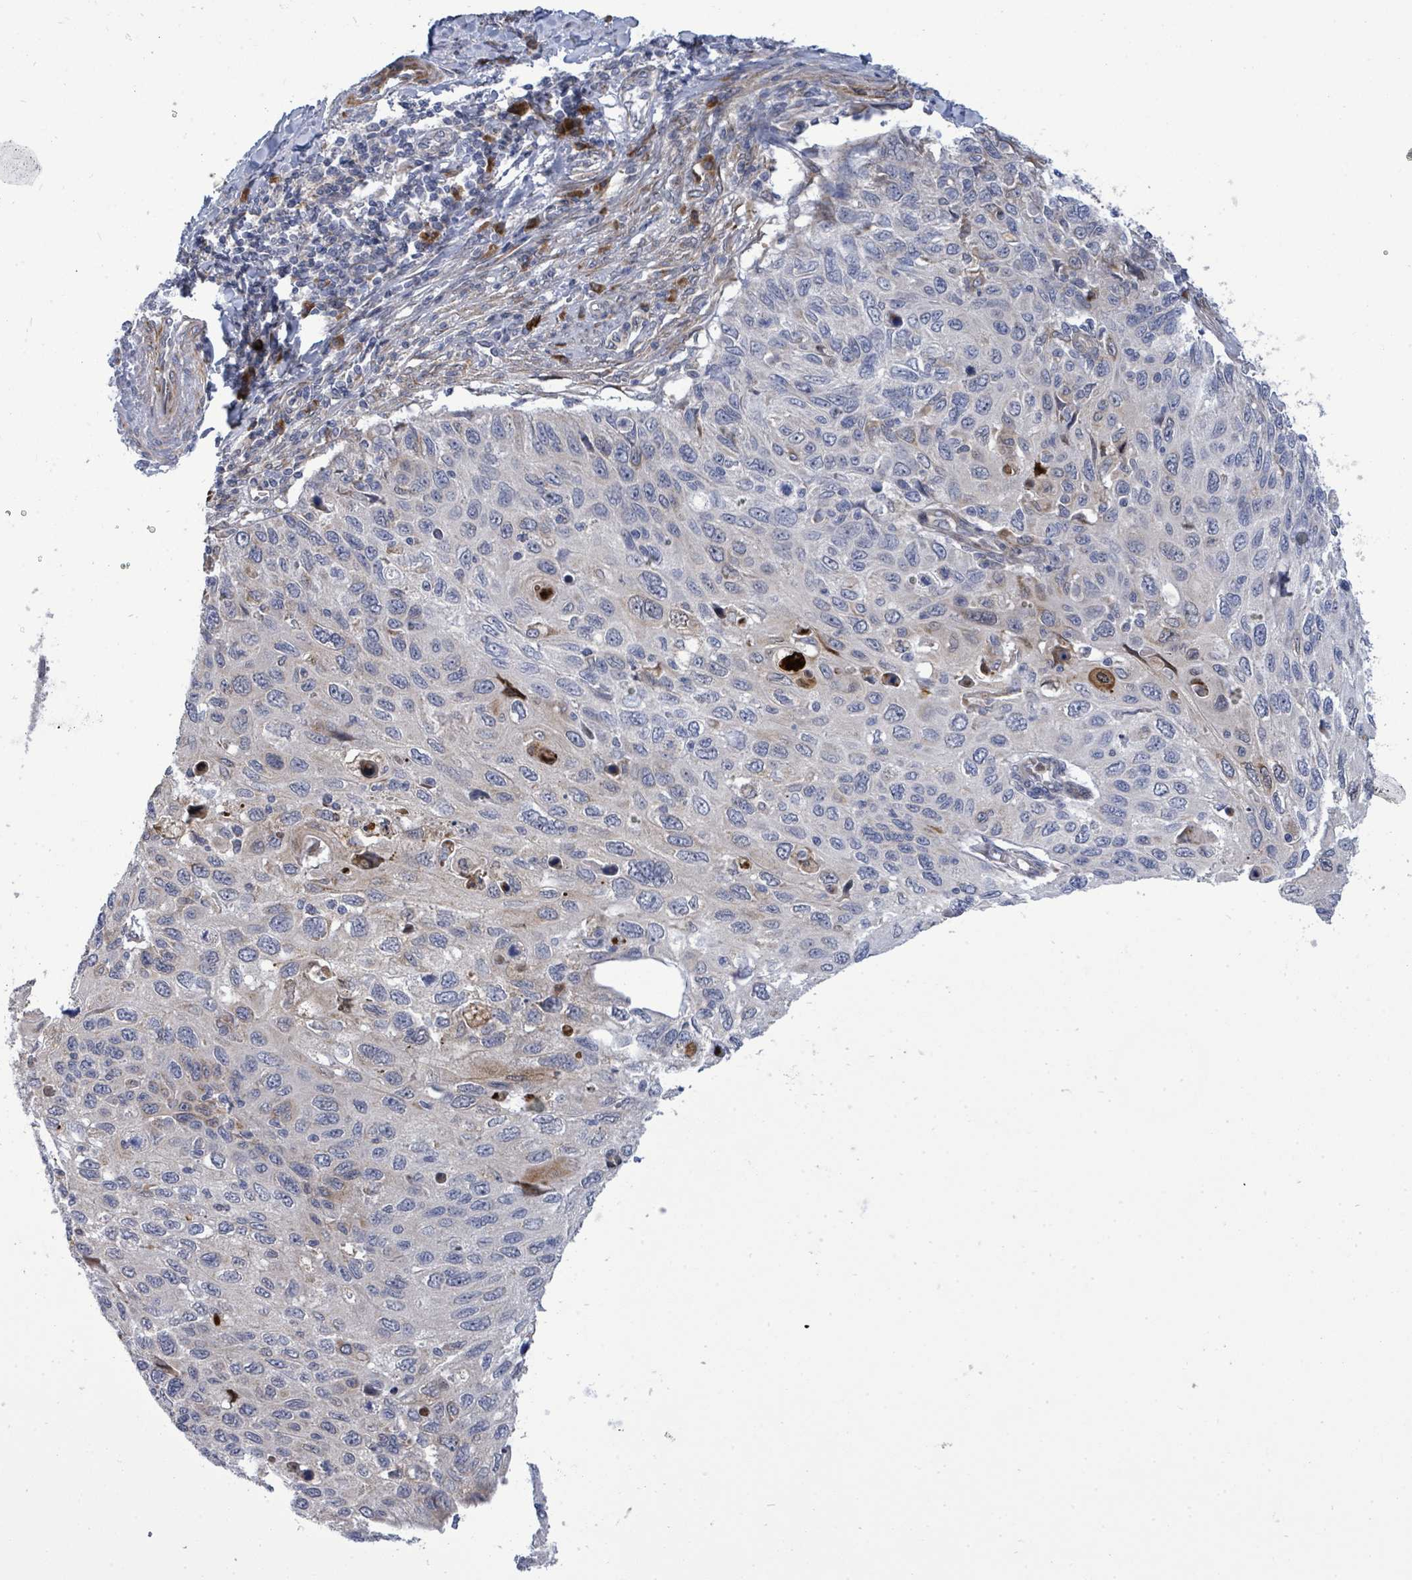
{"staining": {"intensity": "negative", "quantity": "none", "location": "none"}, "tissue": "cervical cancer", "cell_type": "Tumor cells", "image_type": "cancer", "snomed": [{"axis": "morphology", "description": "Squamous cell carcinoma, NOS"}, {"axis": "topography", "description": "Cervix"}], "caption": "IHC image of human cervical cancer (squamous cell carcinoma) stained for a protein (brown), which demonstrates no expression in tumor cells.", "gene": "SAR1A", "patient": {"sex": "female", "age": 70}}